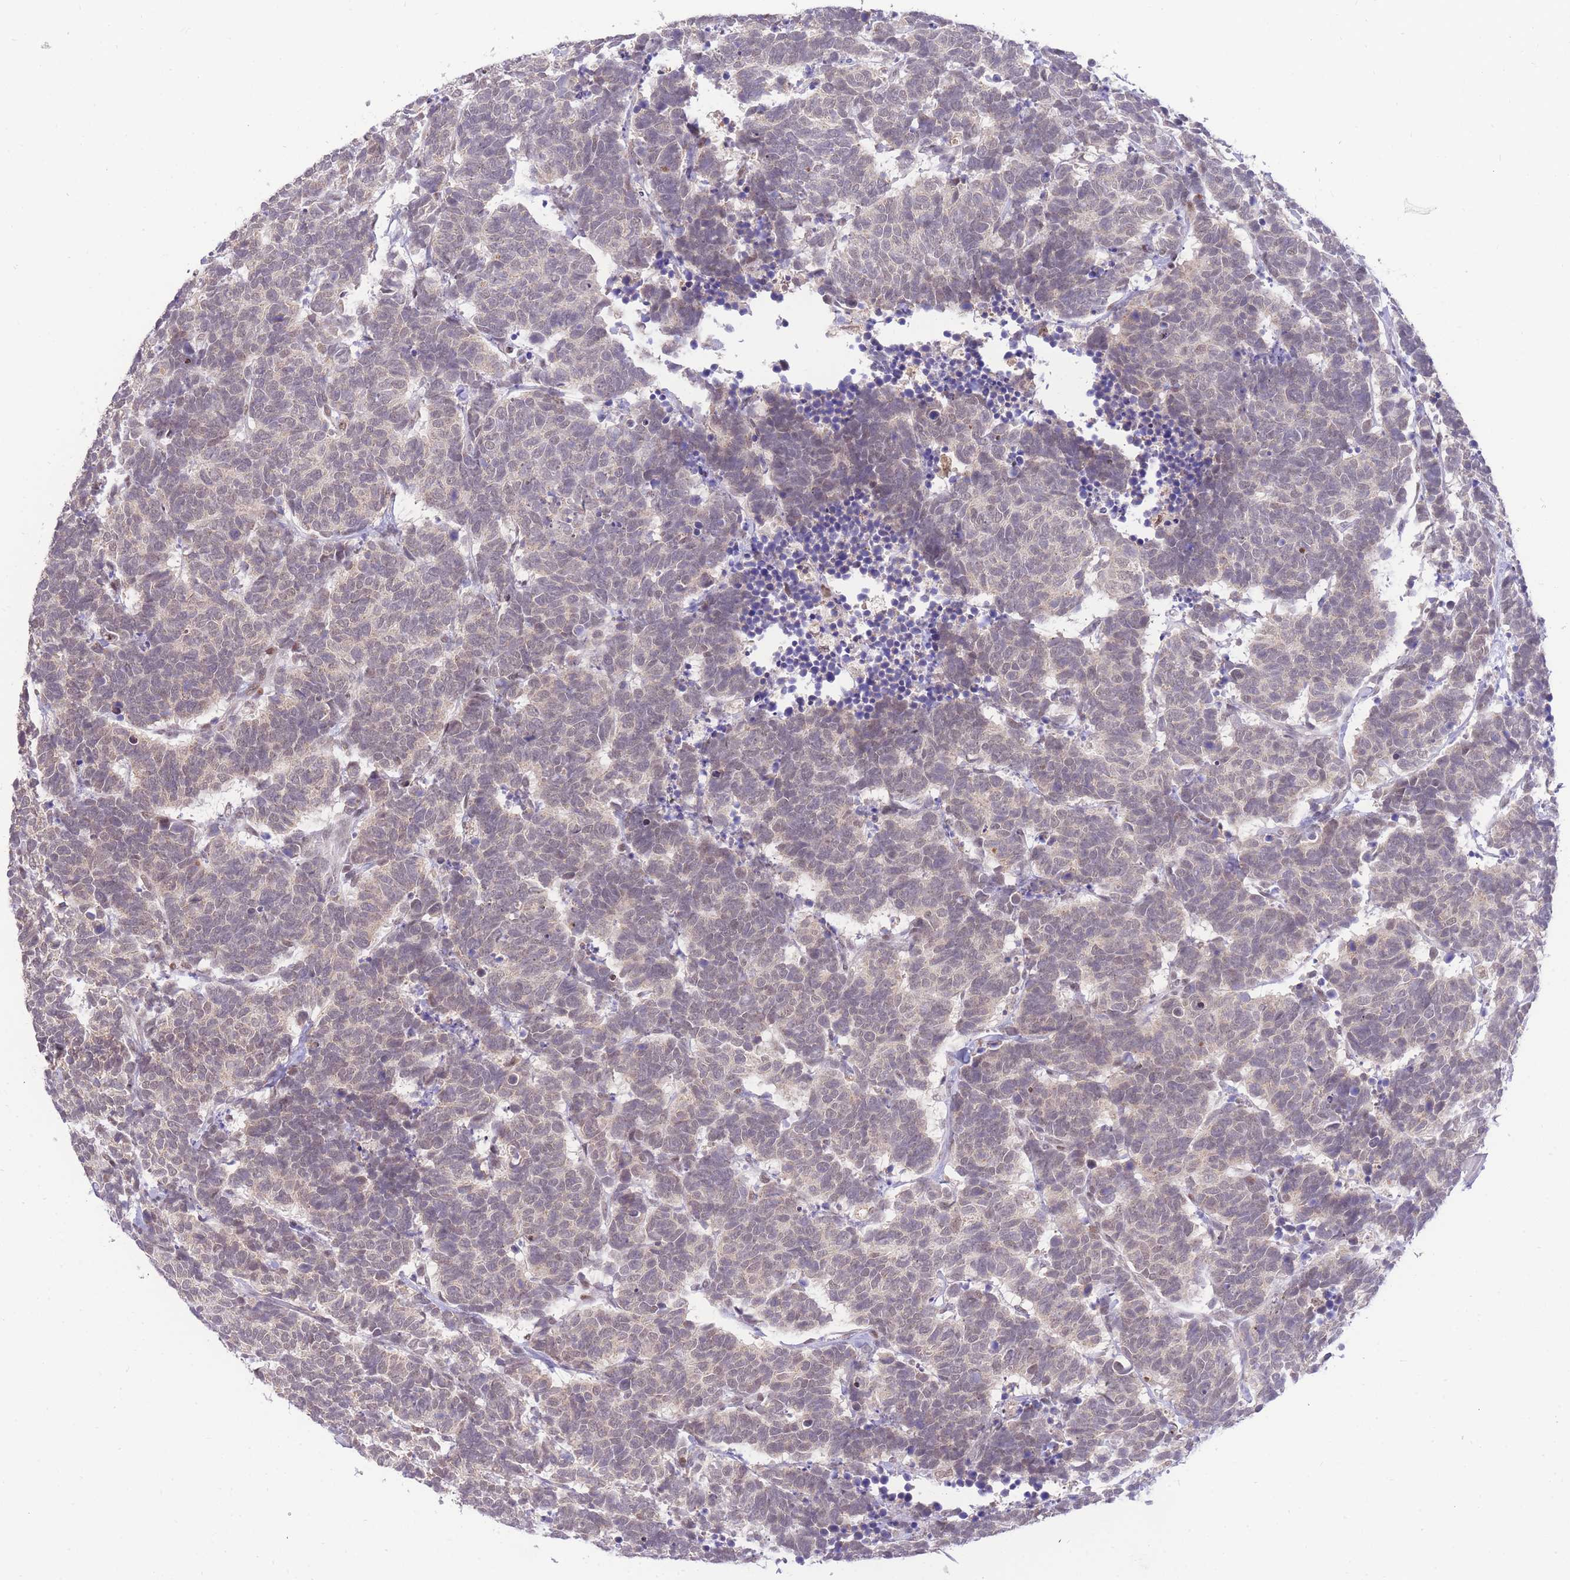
{"staining": {"intensity": "weak", "quantity": ">75%", "location": "cytoplasmic/membranous"}, "tissue": "carcinoid", "cell_type": "Tumor cells", "image_type": "cancer", "snomed": [{"axis": "morphology", "description": "Carcinoma, NOS"}, {"axis": "morphology", "description": "Carcinoid, malignant, NOS"}, {"axis": "topography", "description": "Urinary bladder"}], "caption": "Immunohistochemical staining of malignant carcinoid shows low levels of weak cytoplasmic/membranous staining in about >75% of tumor cells. (DAB = brown stain, brightfield microscopy at high magnification).", "gene": "PUS10", "patient": {"sex": "male", "age": 57}}